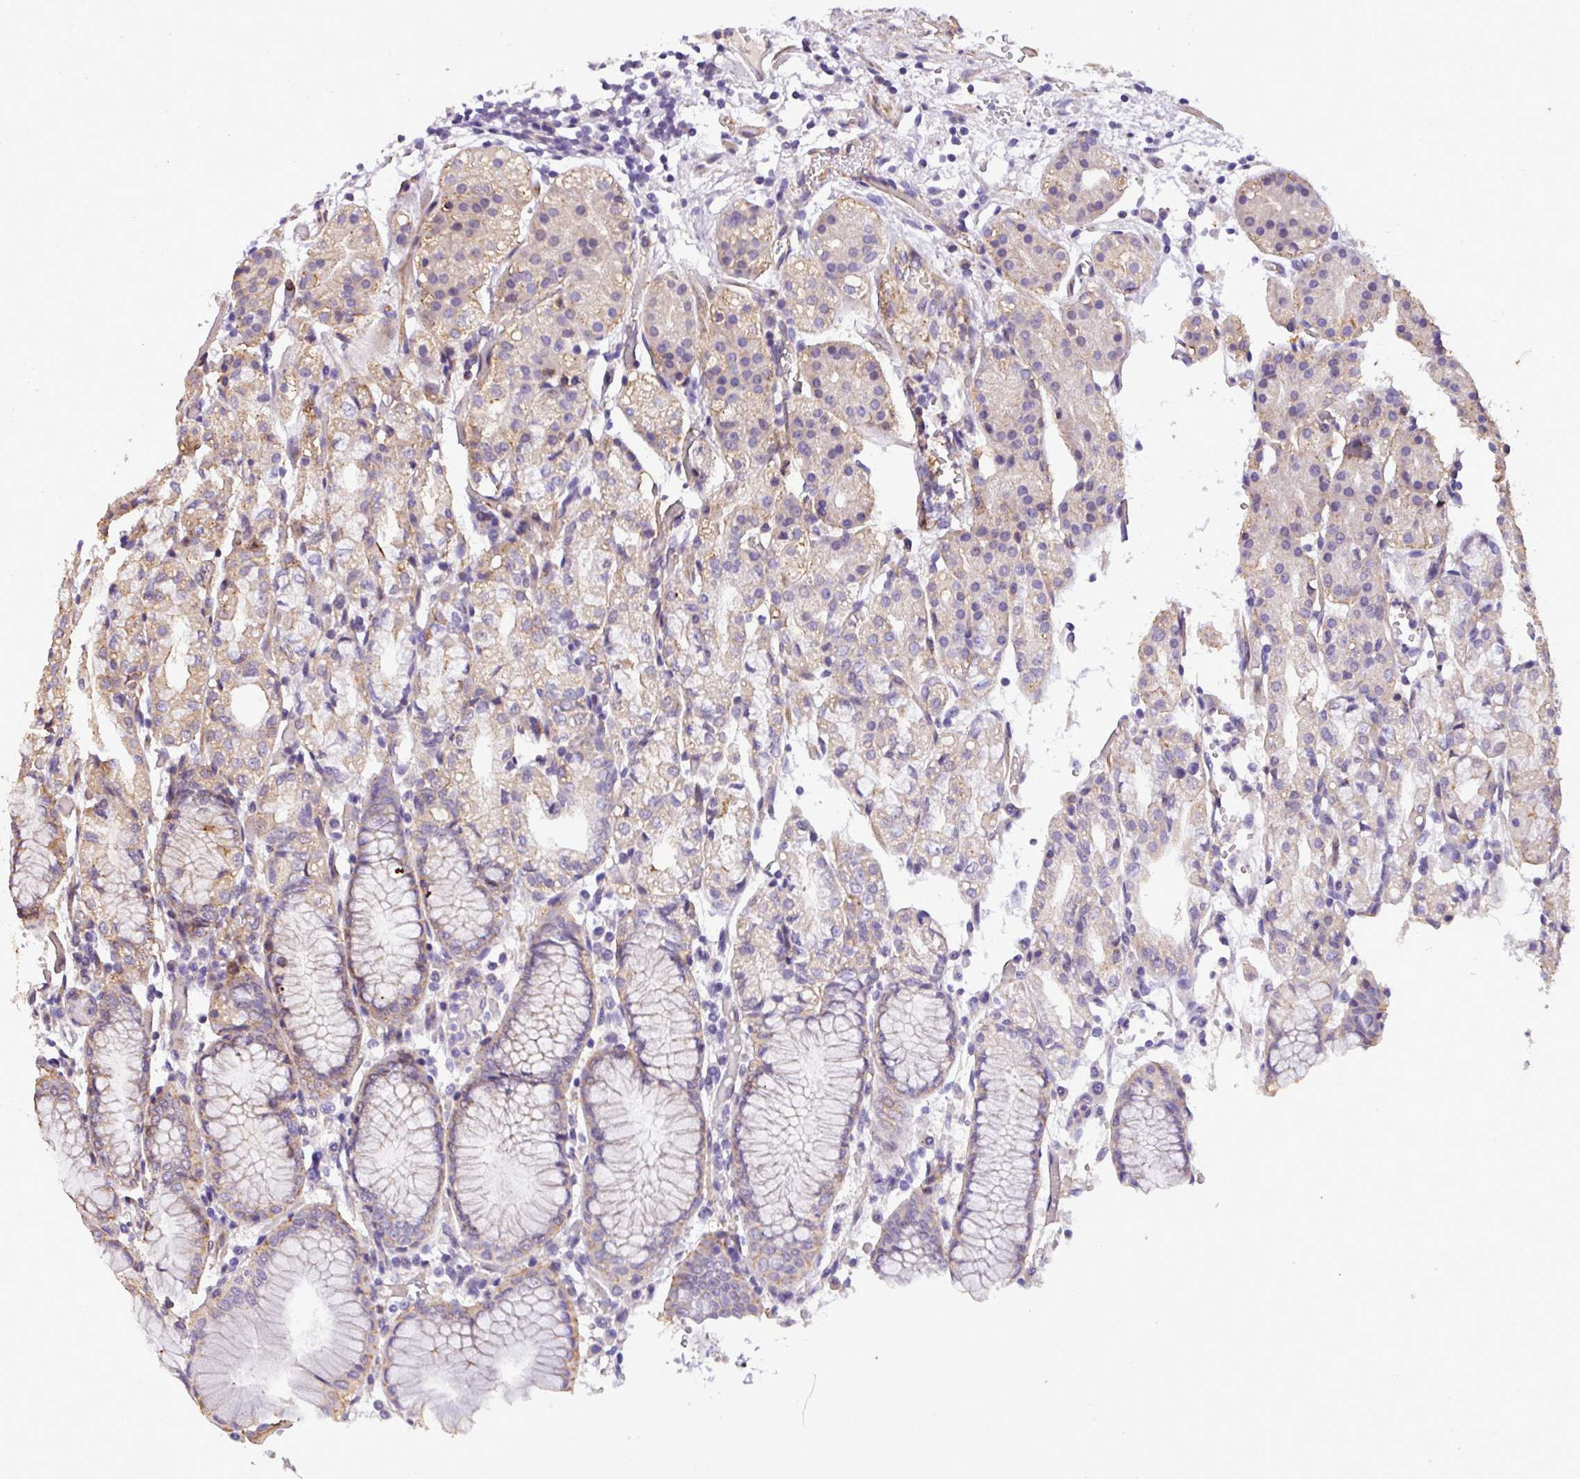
{"staining": {"intensity": "moderate", "quantity": "<25%", "location": "cytoplasmic/membranous"}, "tissue": "stomach", "cell_type": "Glandular cells", "image_type": "normal", "snomed": [{"axis": "morphology", "description": "Normal tissue, NOS"}, {"axis": "topography", "description": "Stomach"}], "caption": "Immunohistochemistry (IHC) staining of unremarkable stomach, which reveals low levels of moderate cytoplasmic/membranous staining in about <25% of glandular cells indicating moderate cytoplasmic/membranous protein expression. The staining was performed using DAB (3,3'-diaminobenzidine) (brown) for protein detection and nuclei were counterstained in hematoxylin (blue).", "gene": "CASS4", "patient": {"sex": "female", "age": 57}}